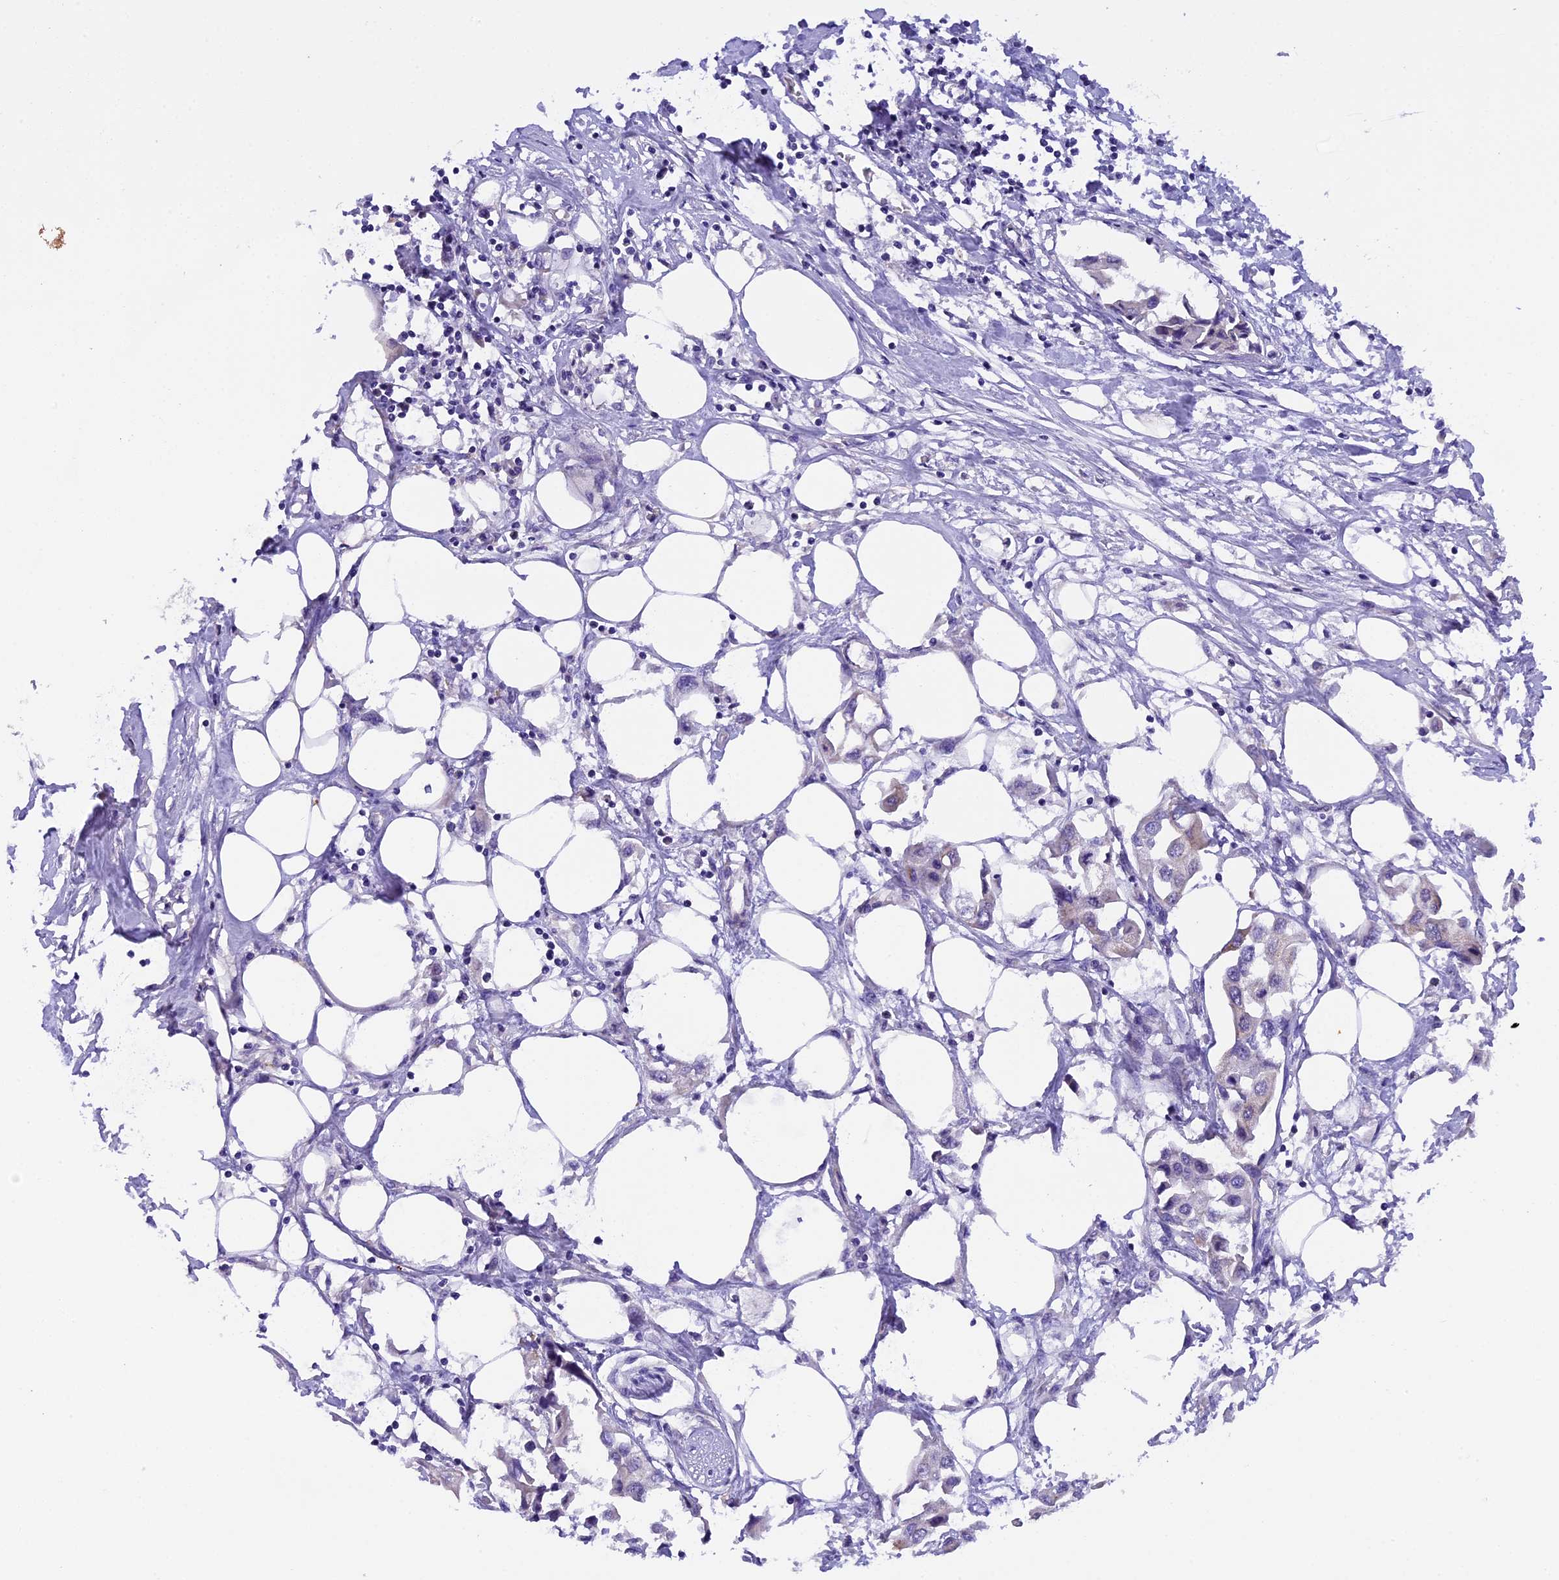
{"staining": {"intensity": "negative", "quantity": "none", "location": "none"}, "tissue": "urothelial cancer", "cell_type": "Tumor cells", "image_type": "cancer", "snomed": [{"axis": "morphology", "description": "Urothelial carcinoma, High grade"}, {"axis": "topography", "description": "Urinary bladder"}], "caption": "DAB immunohistochemical staining of human urothelial carcinoma (high-grade) demonstrates no significant positivity in tumor cells.", "gene": "CCDC32", "patient": {"sex": "male", "age": 64}}